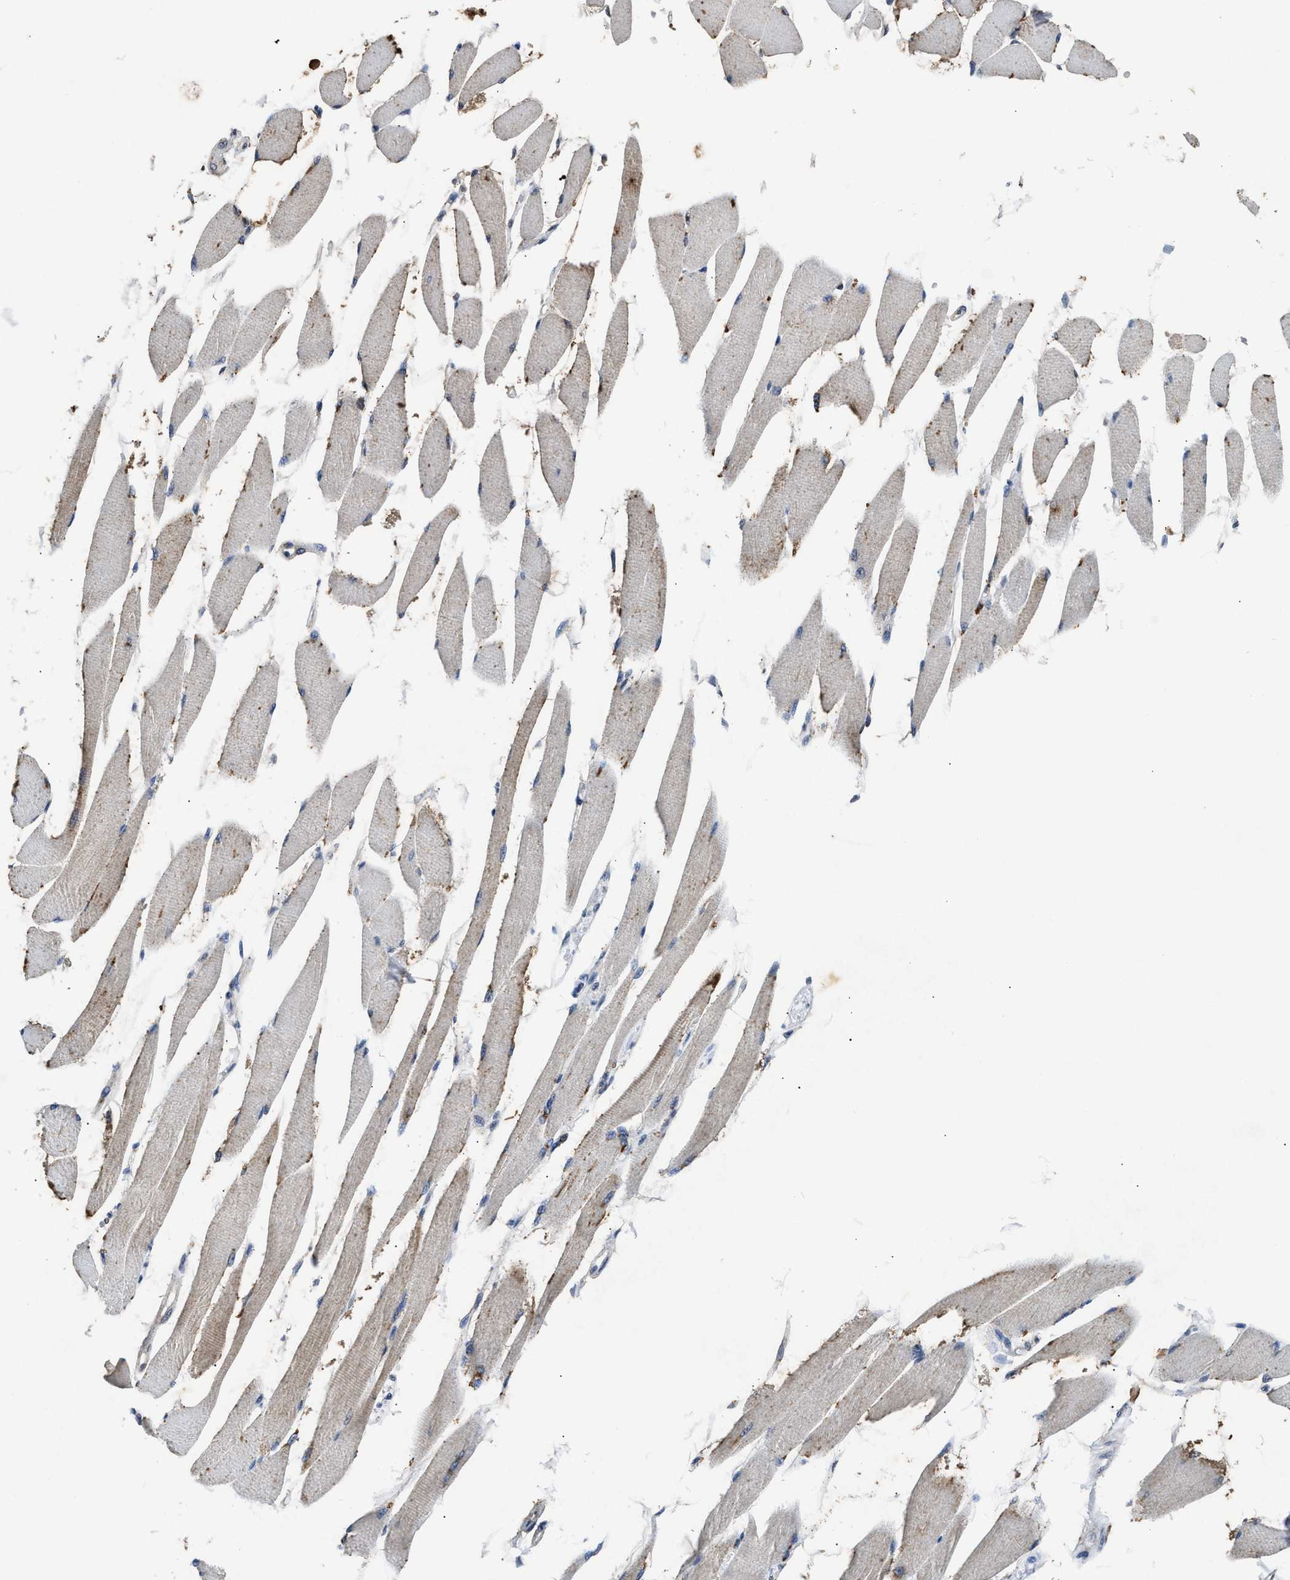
{"staining": {"intensity": "moderate", "quantity": "25%-75%", "location": "cytoplasmic/membranous"}, "tissue": "skeletal muscle", "cell_type": "Myocytes", "image_type": "normal", "snomed": [{"axis": "morphology", "description": "Normal tissue, NOS"}, {"axis": "topography", "description": "Skeletal muscle"}, {"axis": "topography", "description": "Oral tissue"}, {"axis": "topography", "description": "Peripheral nerve tissue"}], "caption": "The histopathology image exhibits a brown stain indicating the presence of a protein in the cytoplasmic/membranous of myocytes in skeletal muscle.", "gene": "ACOX1", "patient": {"sex": "female", "age": 84}}